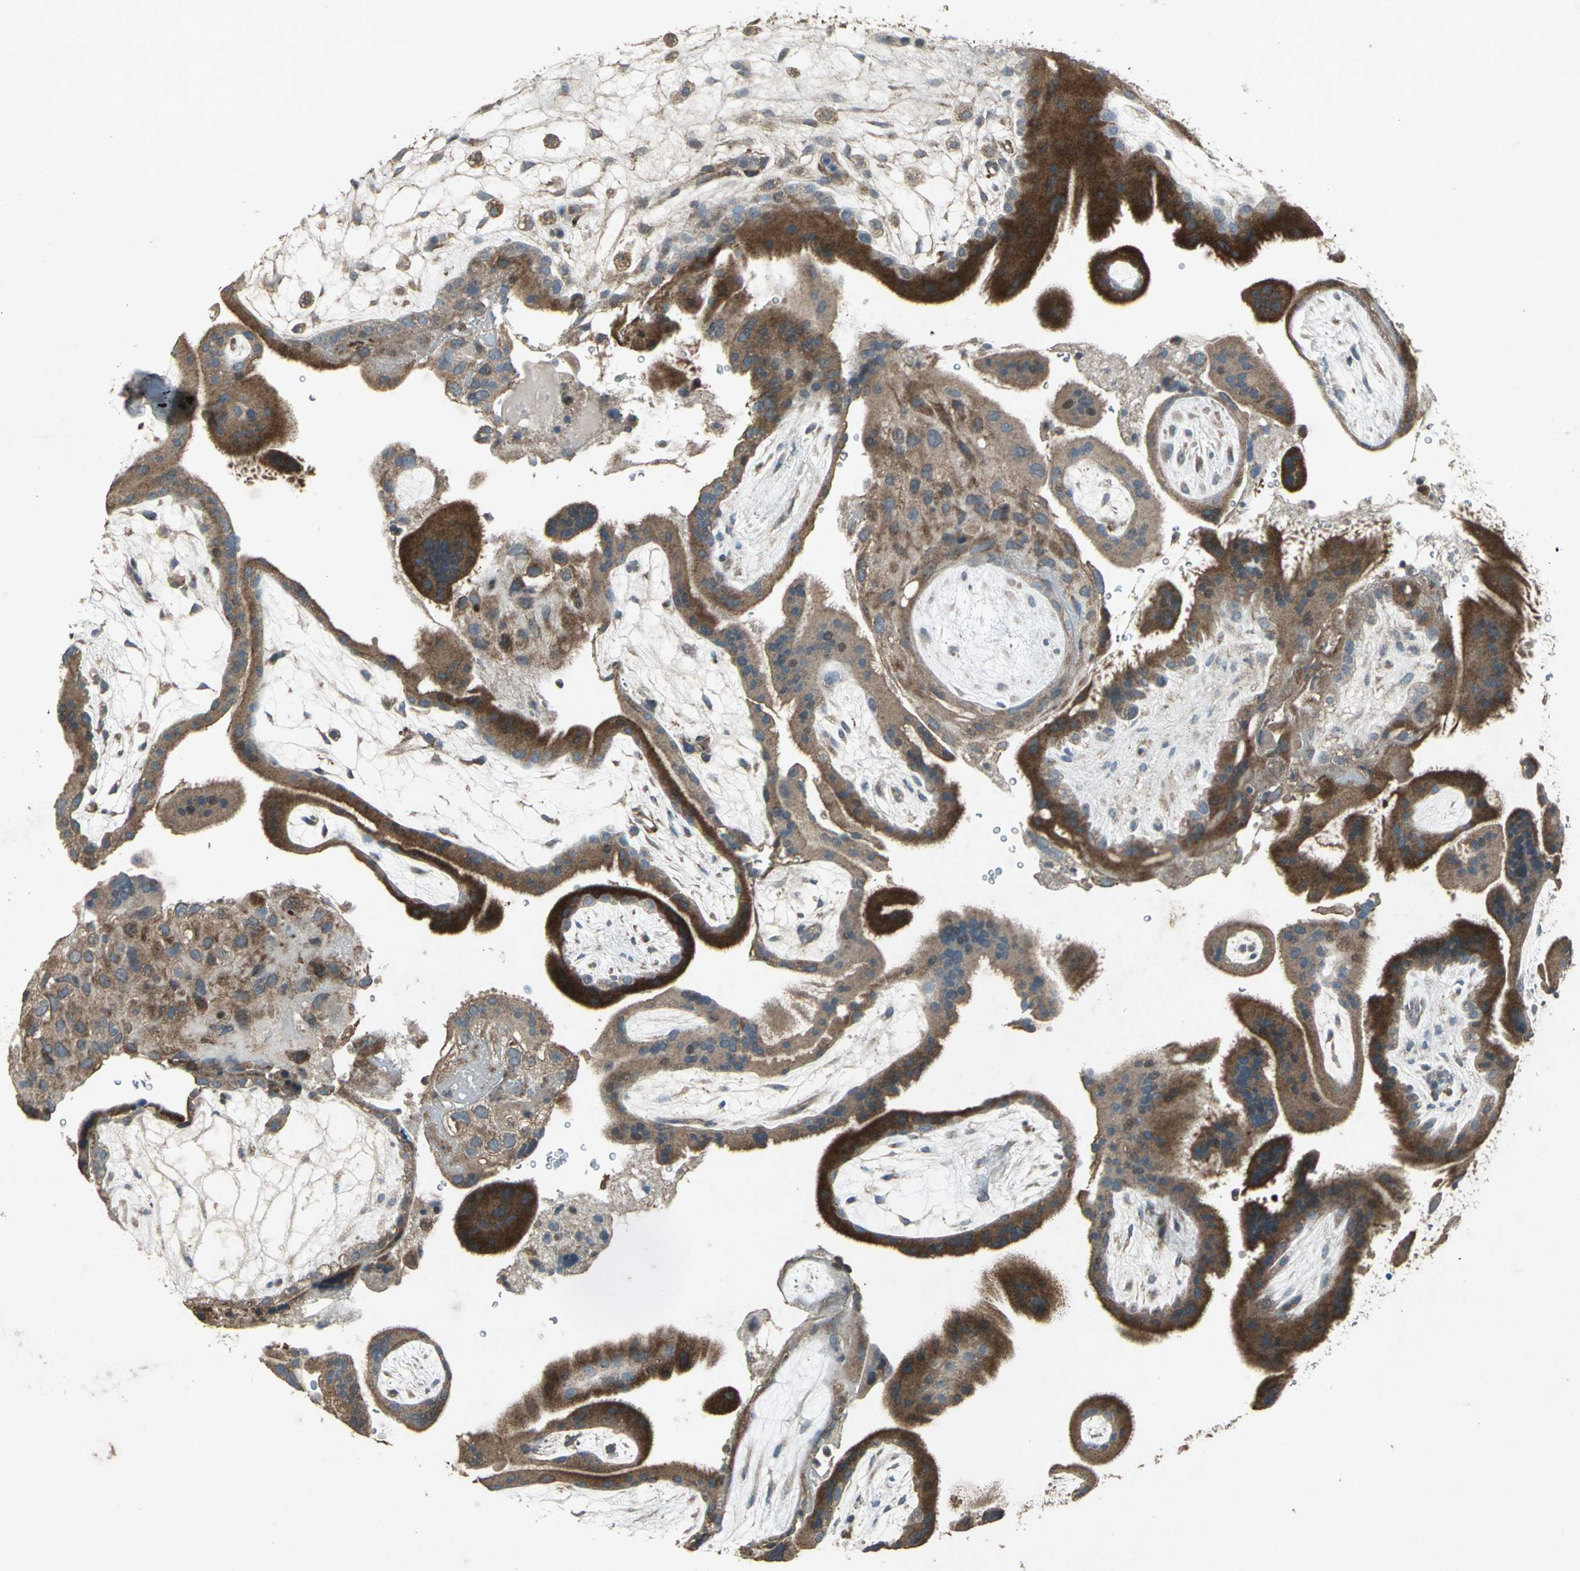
{"staining": {"intensity": "moderate", "quantity": ">75%", "location": "cytoplasmic/membranous"}, "tissue": "placenta", "cell_type": "Decidual cells", "image_type": "normal", "snomed": [{"axis": "morphology", "description": "Normal tissue, NOS"}, {"axis": "topography", "description": "Placenta"}], "caption": "This histopathology image shows IHC staining of benign placenta, with medium moderate cytoplasmic/membranous staining in approximately >75% of decidual cells.", "gene": "SEPTIN4", "patient": {"sex": "female", "age": 19}}